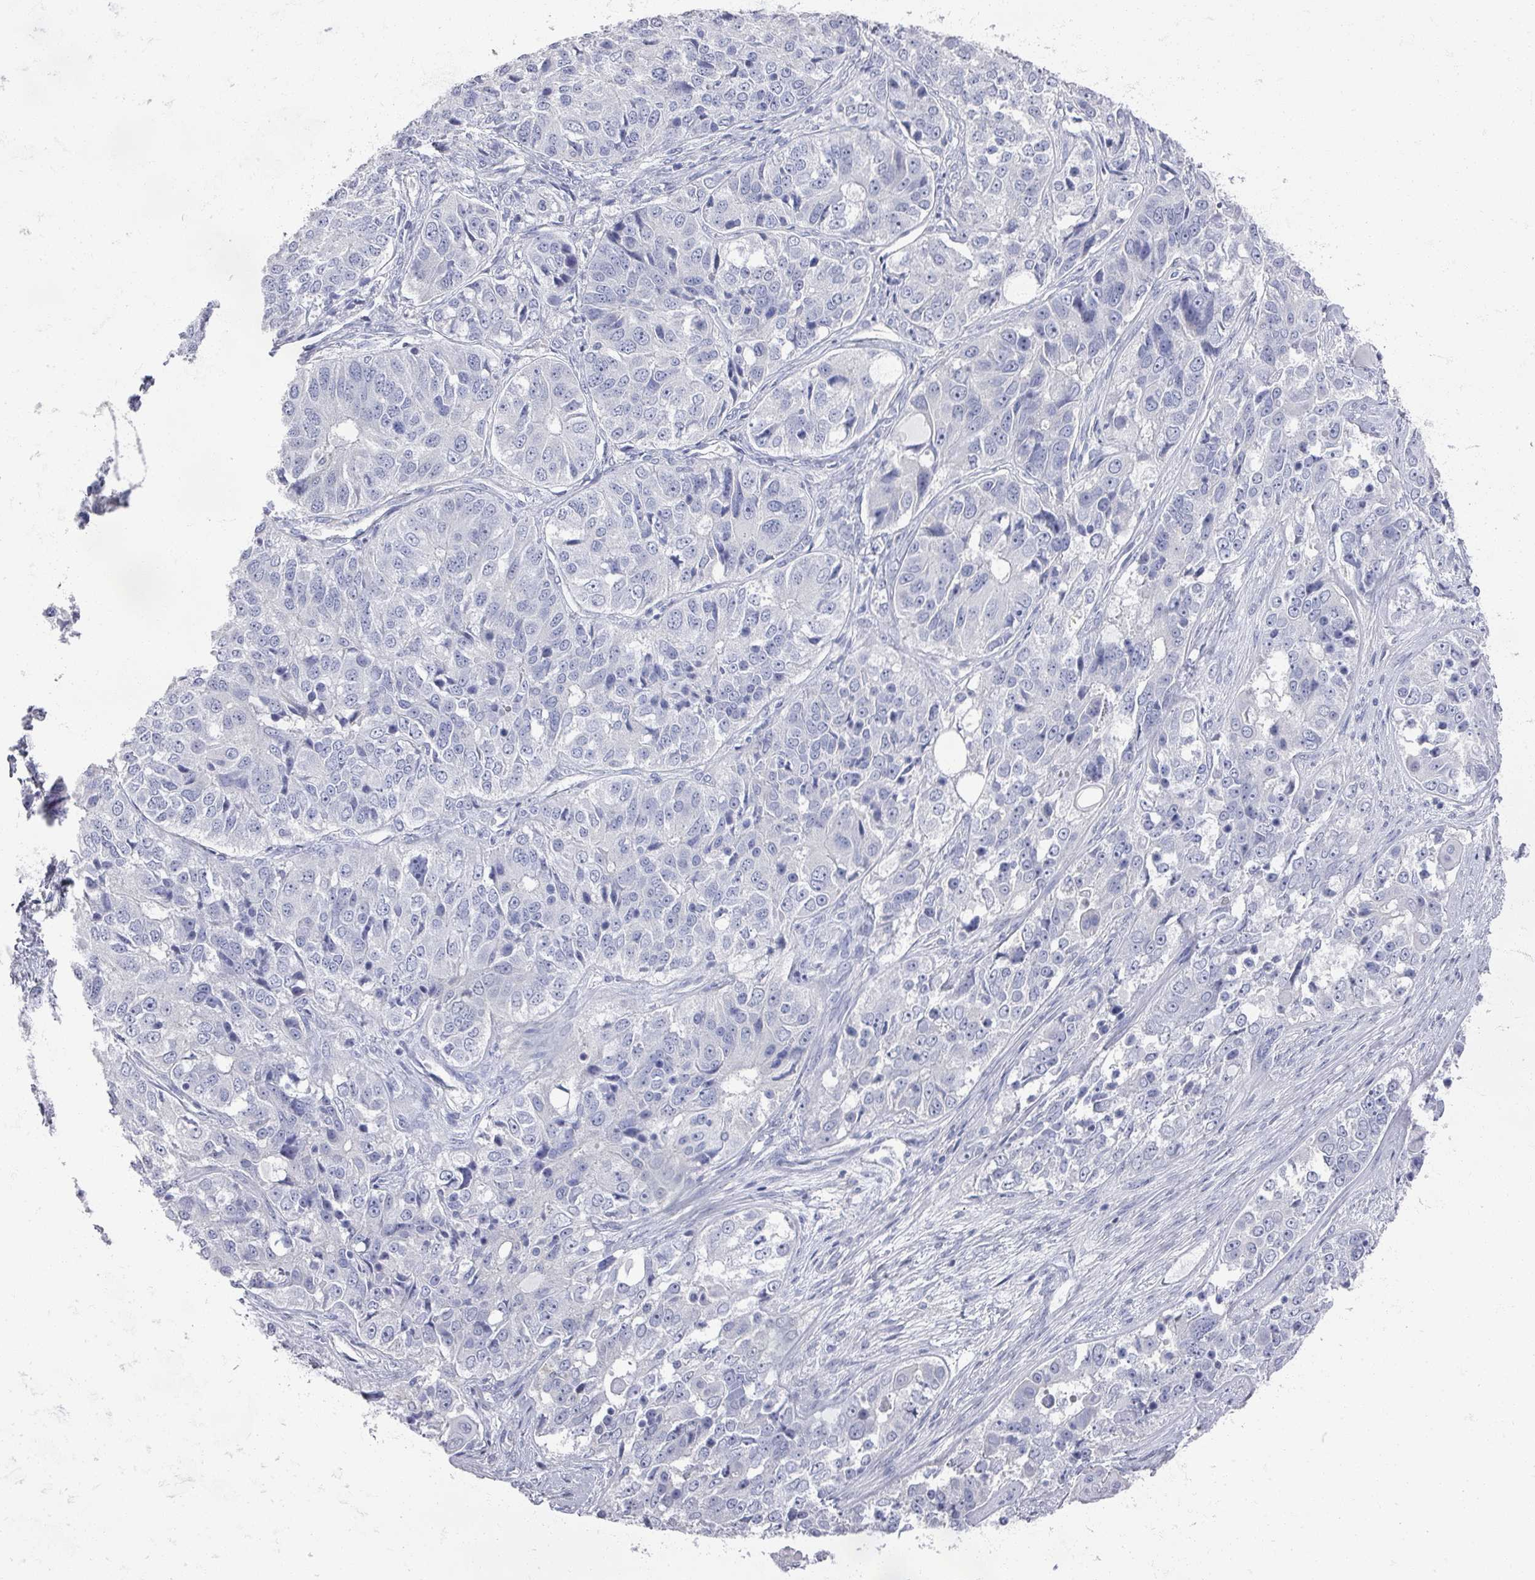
{"staining": {"intensity": "negative", "quantity": "none", "location": "none"}, "tissue": "ovarian cancer", "cell_type": "Tumor cells", "image_type": "cancer", "snomed": [{"axis": "morphology", "description": "Carcinoma, endometroid"}, {"axis": "topography", "description": "Ovary"}], "caption": "A micrograph of ovarian cancer stained for a protein exhibits no brown staining in tumor cells.", "gene": "OMG", "patient": {"sex": "female", "age": 51}}